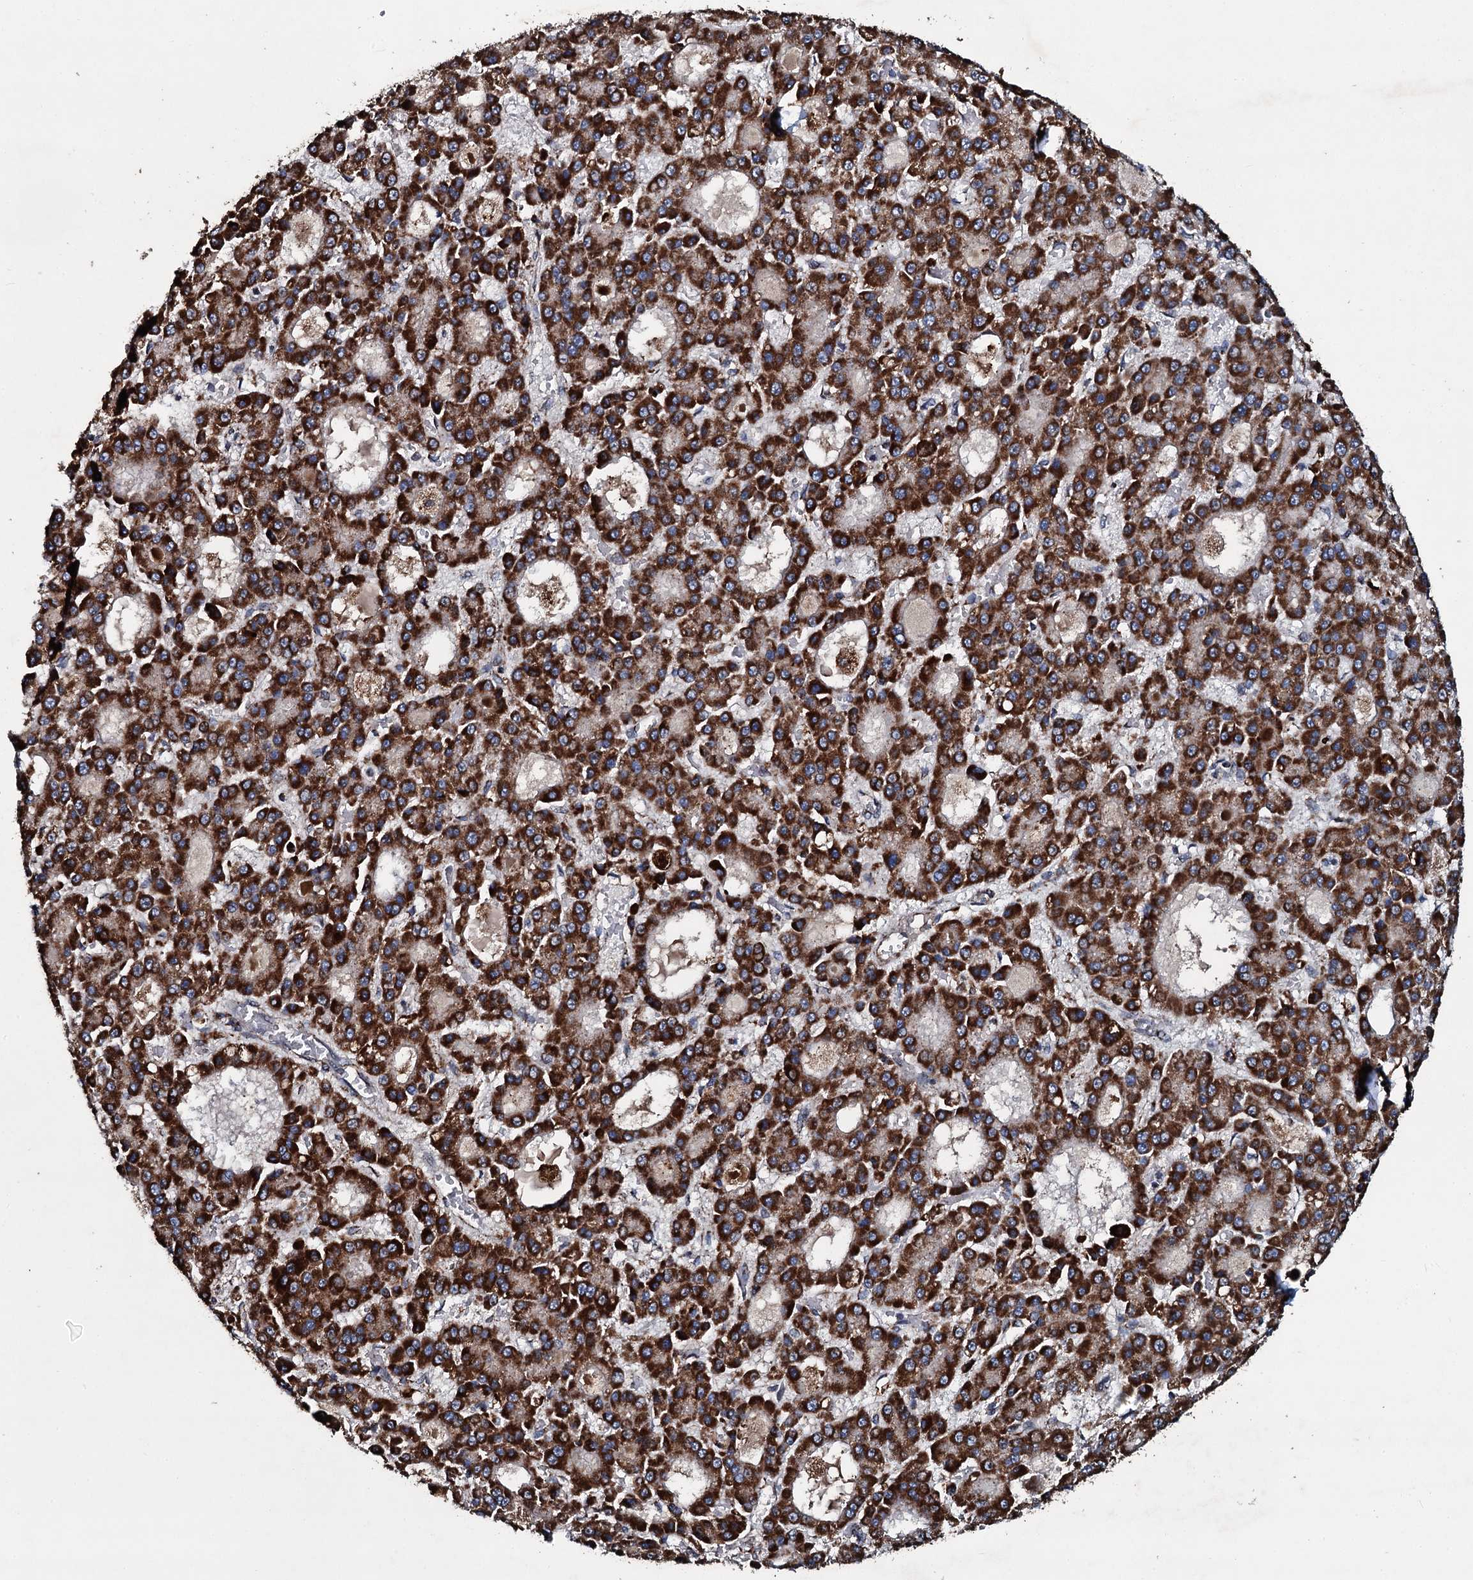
{"staining": {"intensity": "strong", "quantity": ">75%", "location": "cytoplasmic/membranous"}, "tissue": "liver cancer", "cell_type": "Tumor cells", "image_type": "cancer", "snomed": [{"axis": "morphology", "description": "Carcinoma, Hepatocellular, NOS"}, {"axis": "topography", "description": "Liver"}], "caption": "Hepatocellular carcinoma (liver) tissue reveals strong cytoplasmic/membranous expression in about >75% of tumor cells (IHC, brightfield microscopy, high magnification).", "gene": "DYNC2I2", "patient": {"sex": "male", "age": 70}}